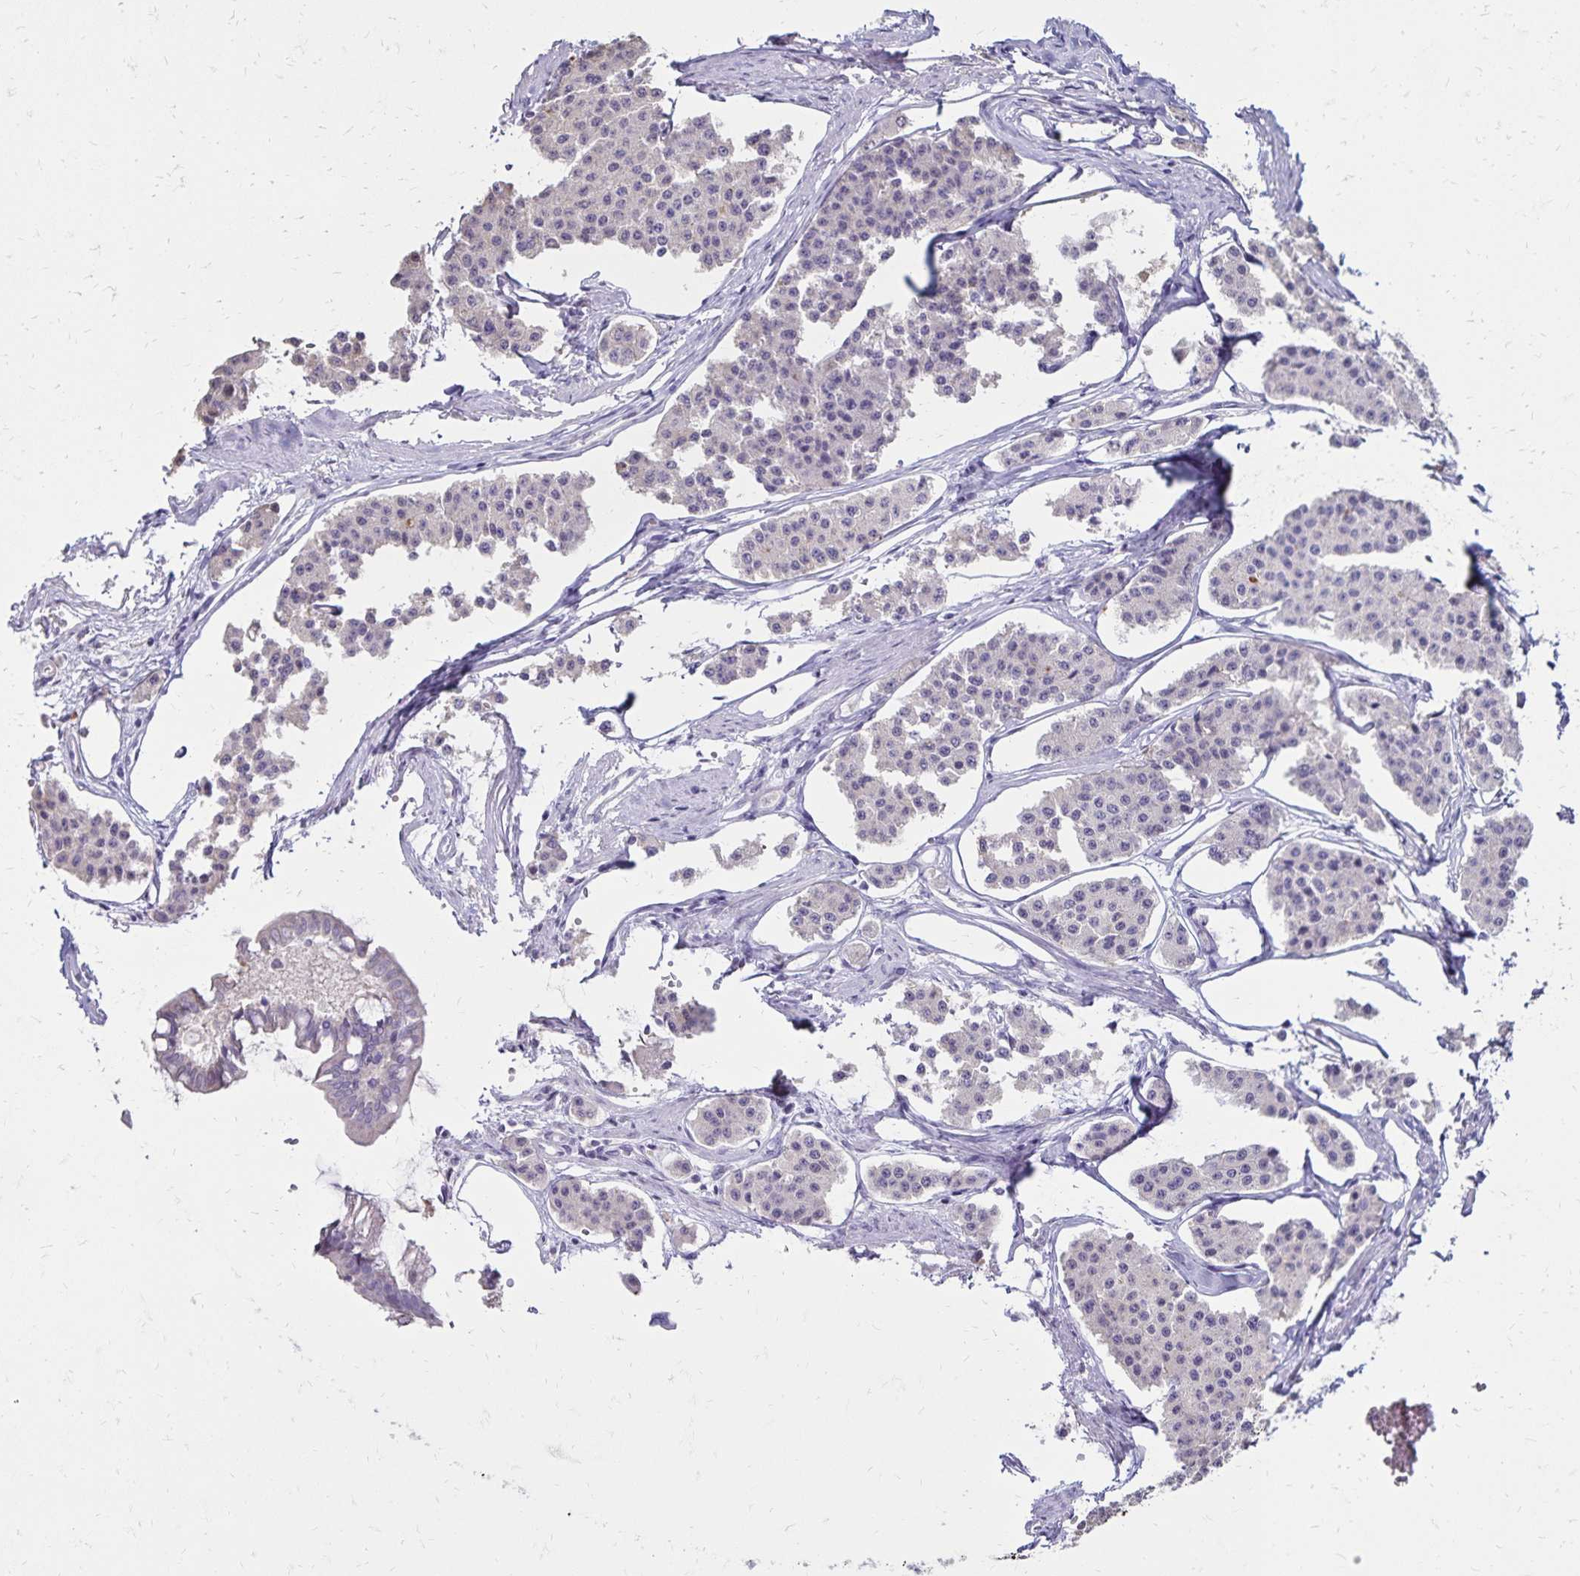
{"staining": {"intensity": "negative", "quantity": "none", "location": "none"}, "tissue": "carcinoid", "cell_type": "Tumor cells", "image_type": "cancer", "snomed": [{"axis": "morphology", "description": "Carcinoid, malignant, NOS"}, {"axis": "topography", "description": "Small intestine"}], "caption": "Immunohistochemistry (IHC) micrograph of carcinoid stained for a protein (brown), which shows no positivity in tumor cells.", "gene": "SH3GL3", "patient": {"sex": "female", "age": 65}}